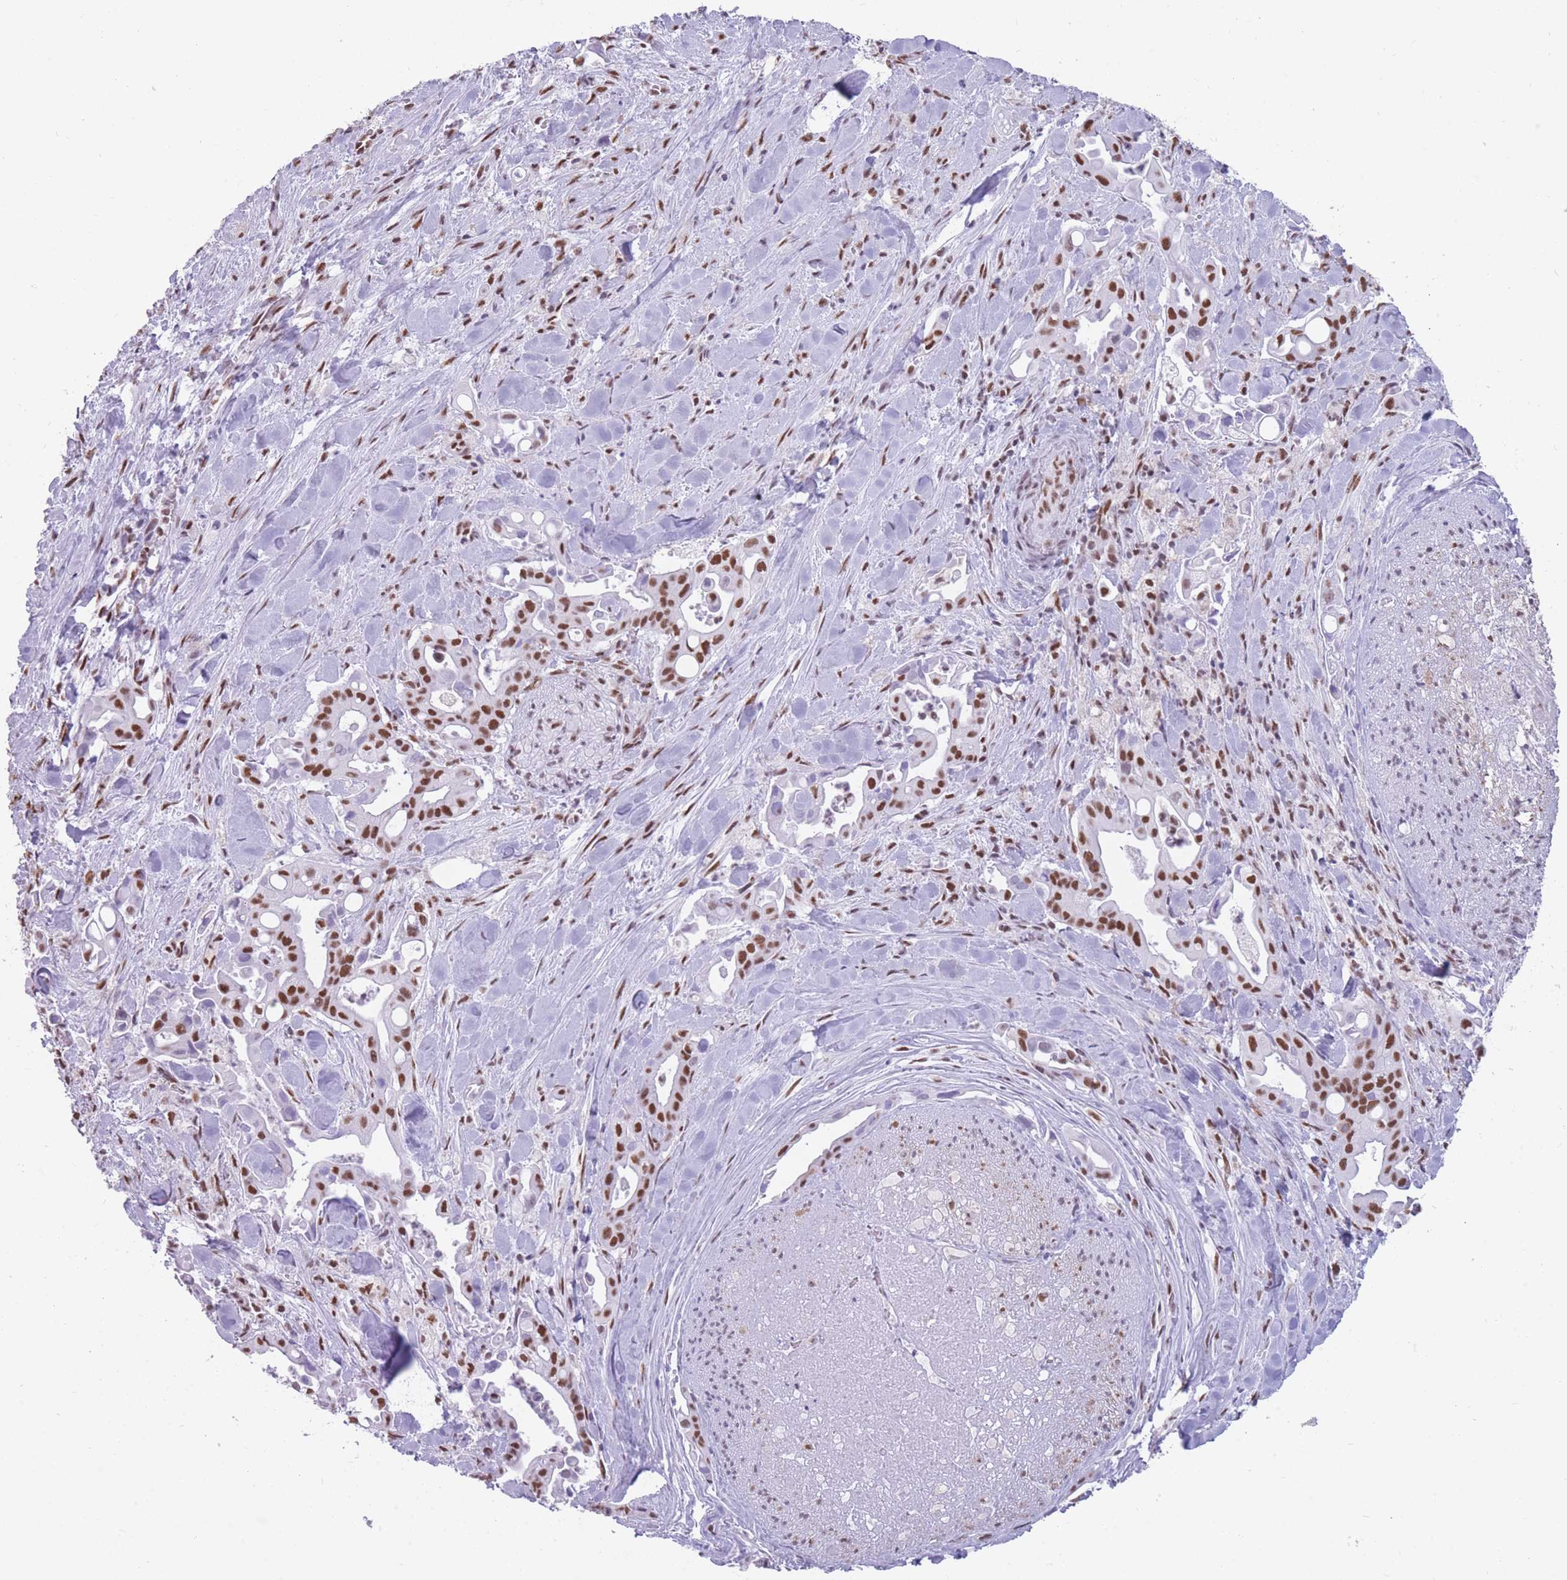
{"staining": {"intensity": "strong", "quantity": ">75%", "location": "nuclear"}, "tissue": "liver cancer", "cell_type": "Tumor cells", "image_type": "cancer", "snomed": [{"axis": "morphology", "description": "Cholangiocarcinoma"}, {"axis": "topography", "description": "Liver"}], "caption": "Protein expression analysis of human liver cancer reveals strong nuclear positivity in about >75% of tumor cells.", "gene": "HNRNPUL1", "patient": {"sex": "female", "age": 68}}